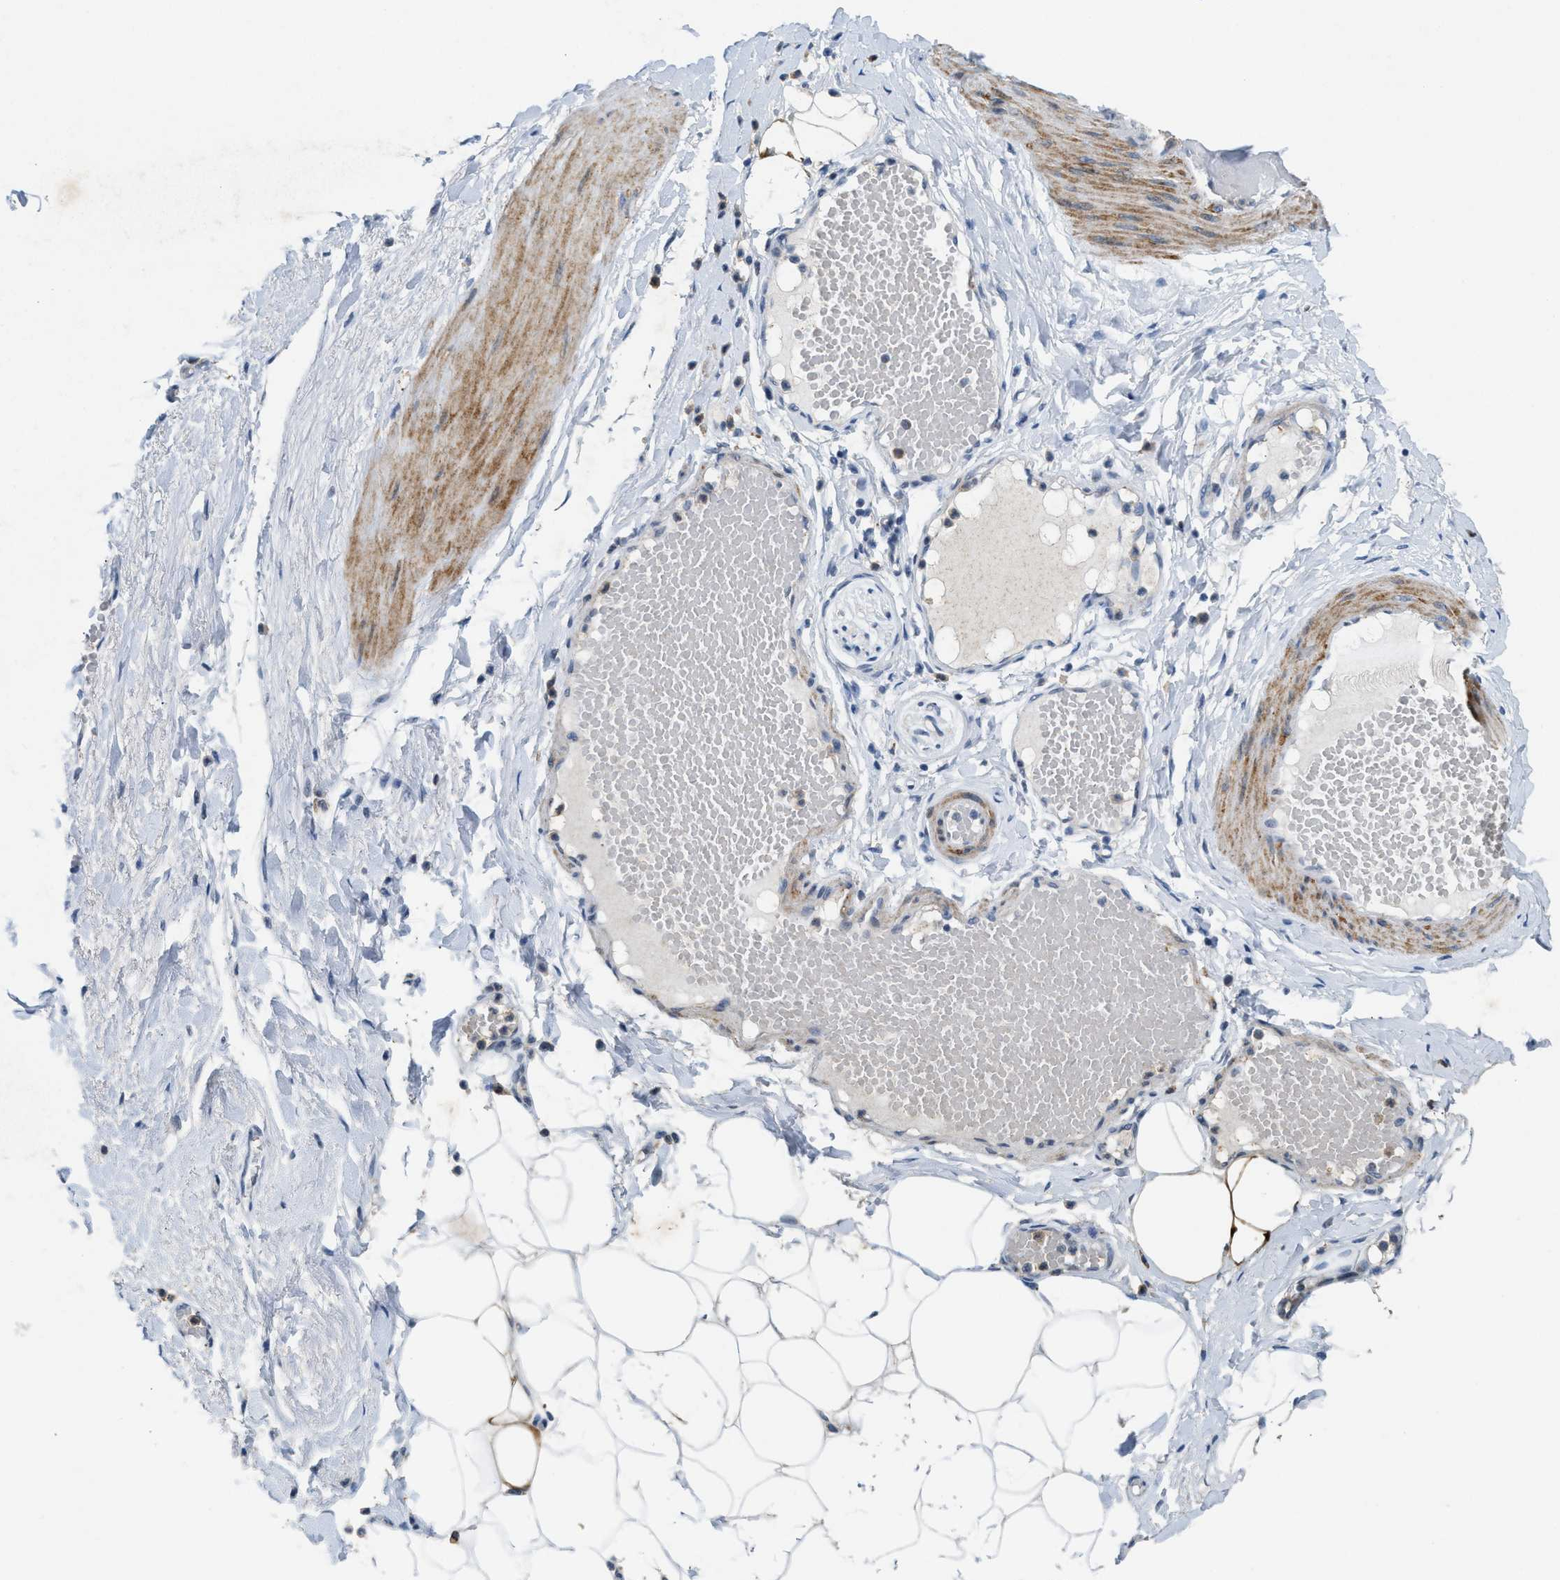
{"staining": {"intensity": "moderate", "quantity": "<25%", "location": "cytoplasmic/membranous"}, "tissue": "adipose tissue", "cell_type": "Adipocytes", "image_type": "normal", "snomed": [{"axis": "morphology", "description": "Normal tissue, NOS"}, {"axis": "topography", "description": "Soft tissue"}], "caption": "High-power microscopy captured an immunohistochemistry image of unremarkable adipose tissue, revealing moderate cytoplasmic/membranous staining in about <25% of adipocytes. The protein is stained brown, and the nuclei are stained in blue (DAB (3,3'-diaminobenzidine) IHC with brightfield microscopy, high magnification).", "gene": "SLC5A5", "patient": {"sex": "male", "age": 72}}